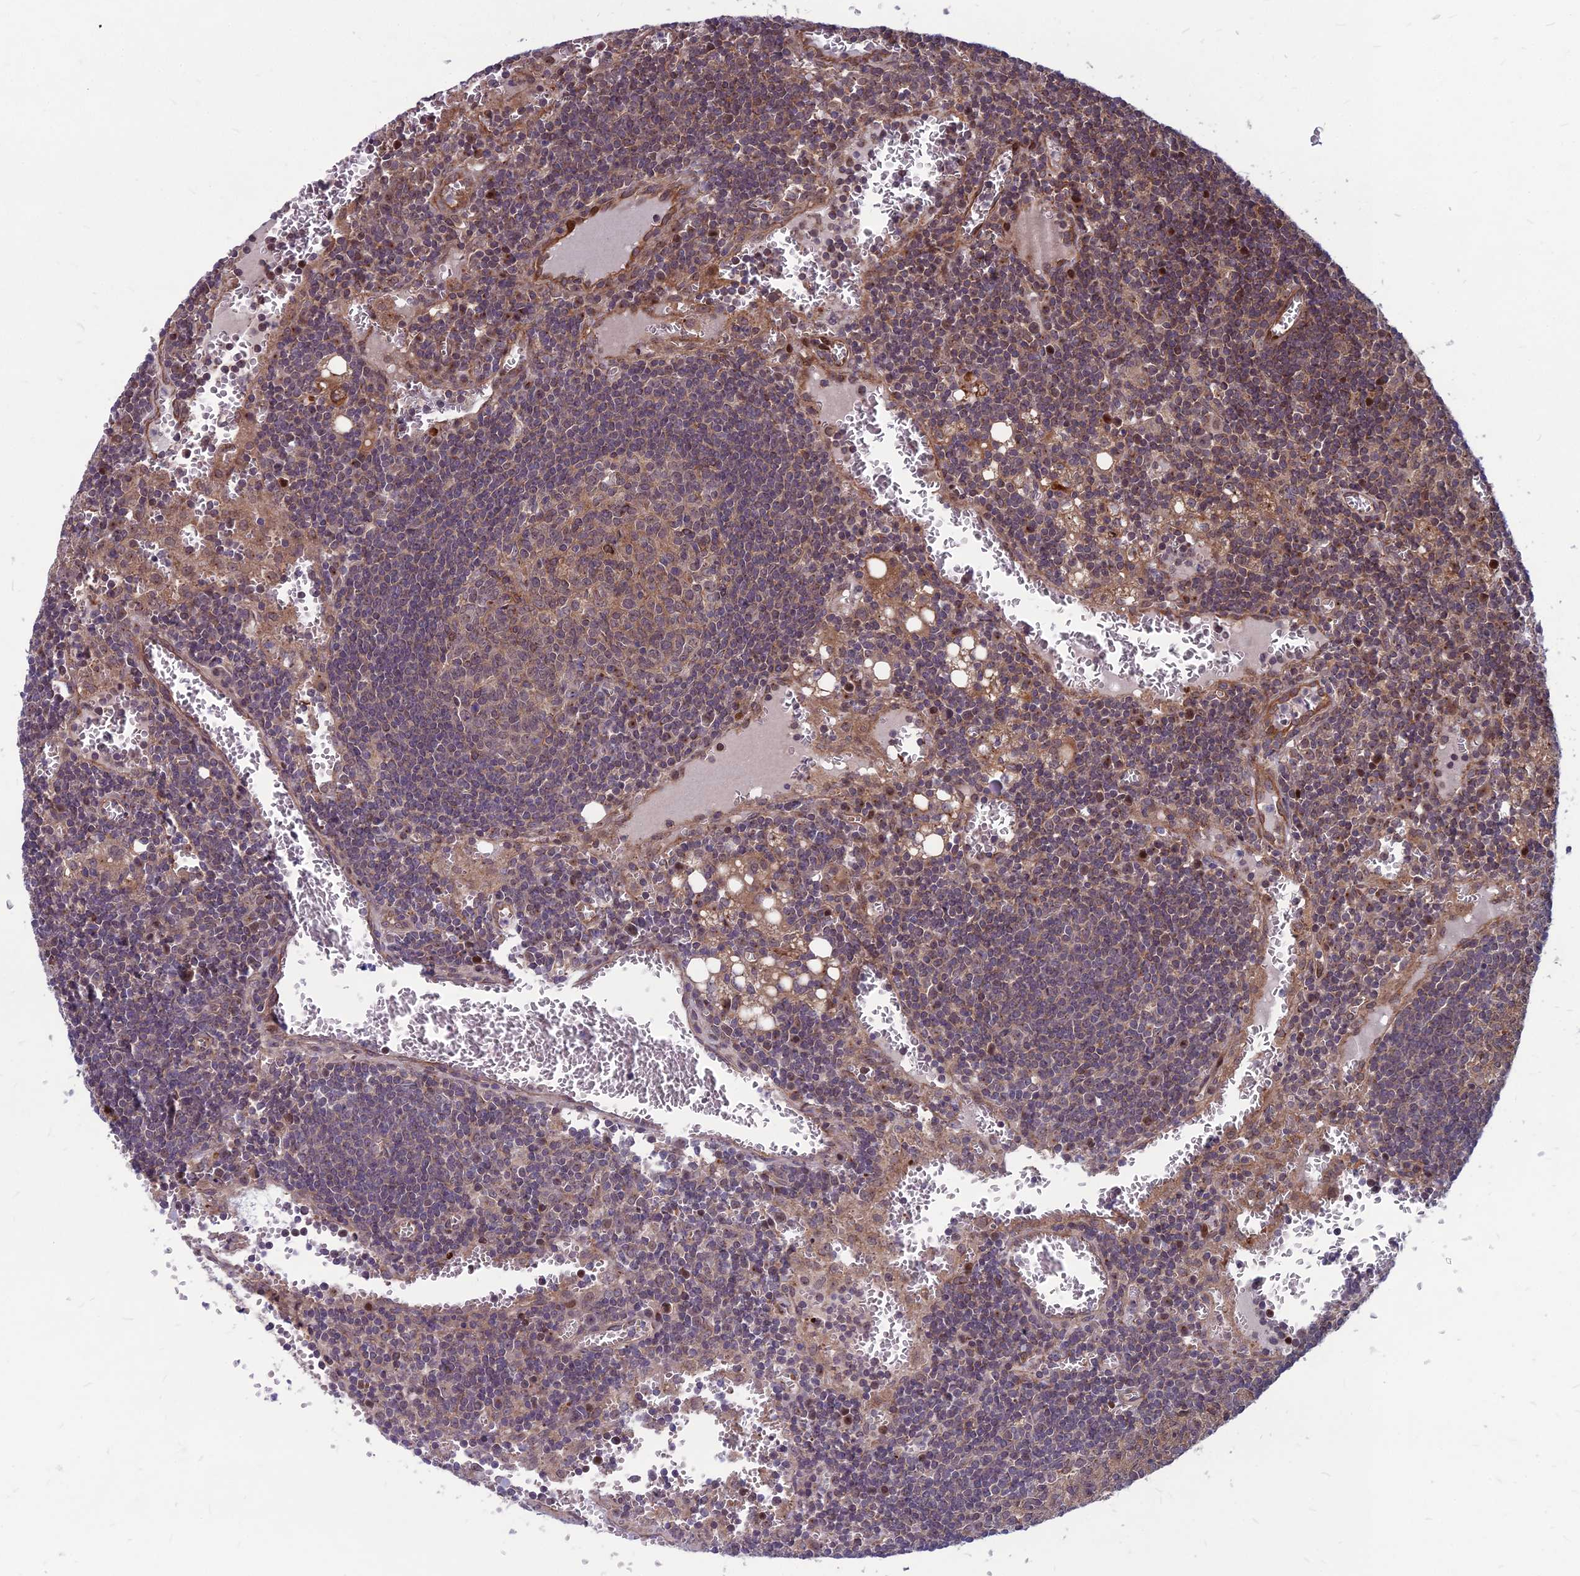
{"staining": {"intensity": "moderate", "quantity": "25%-75%", "location": "cytoplasmic/membranous"}, "tissue": "lymph node", "cell_type": "Germinal center cells", "image_type": "normal", "snomed": [{"axis": "morphology", "description": "Normal tissue, NOS"}, {"axis": "topography", "description": "Lymph node"}], "caption": "IHC histopathology image of unremarkable lymph node stained for a protein (brown), which exhibits medium levels of moderate cytoplasmic/membranous staining in approximately 25%-75% of germinal center cells.", "gene": "MFSD8", "patient": {"sex": "female", "age": 73}}